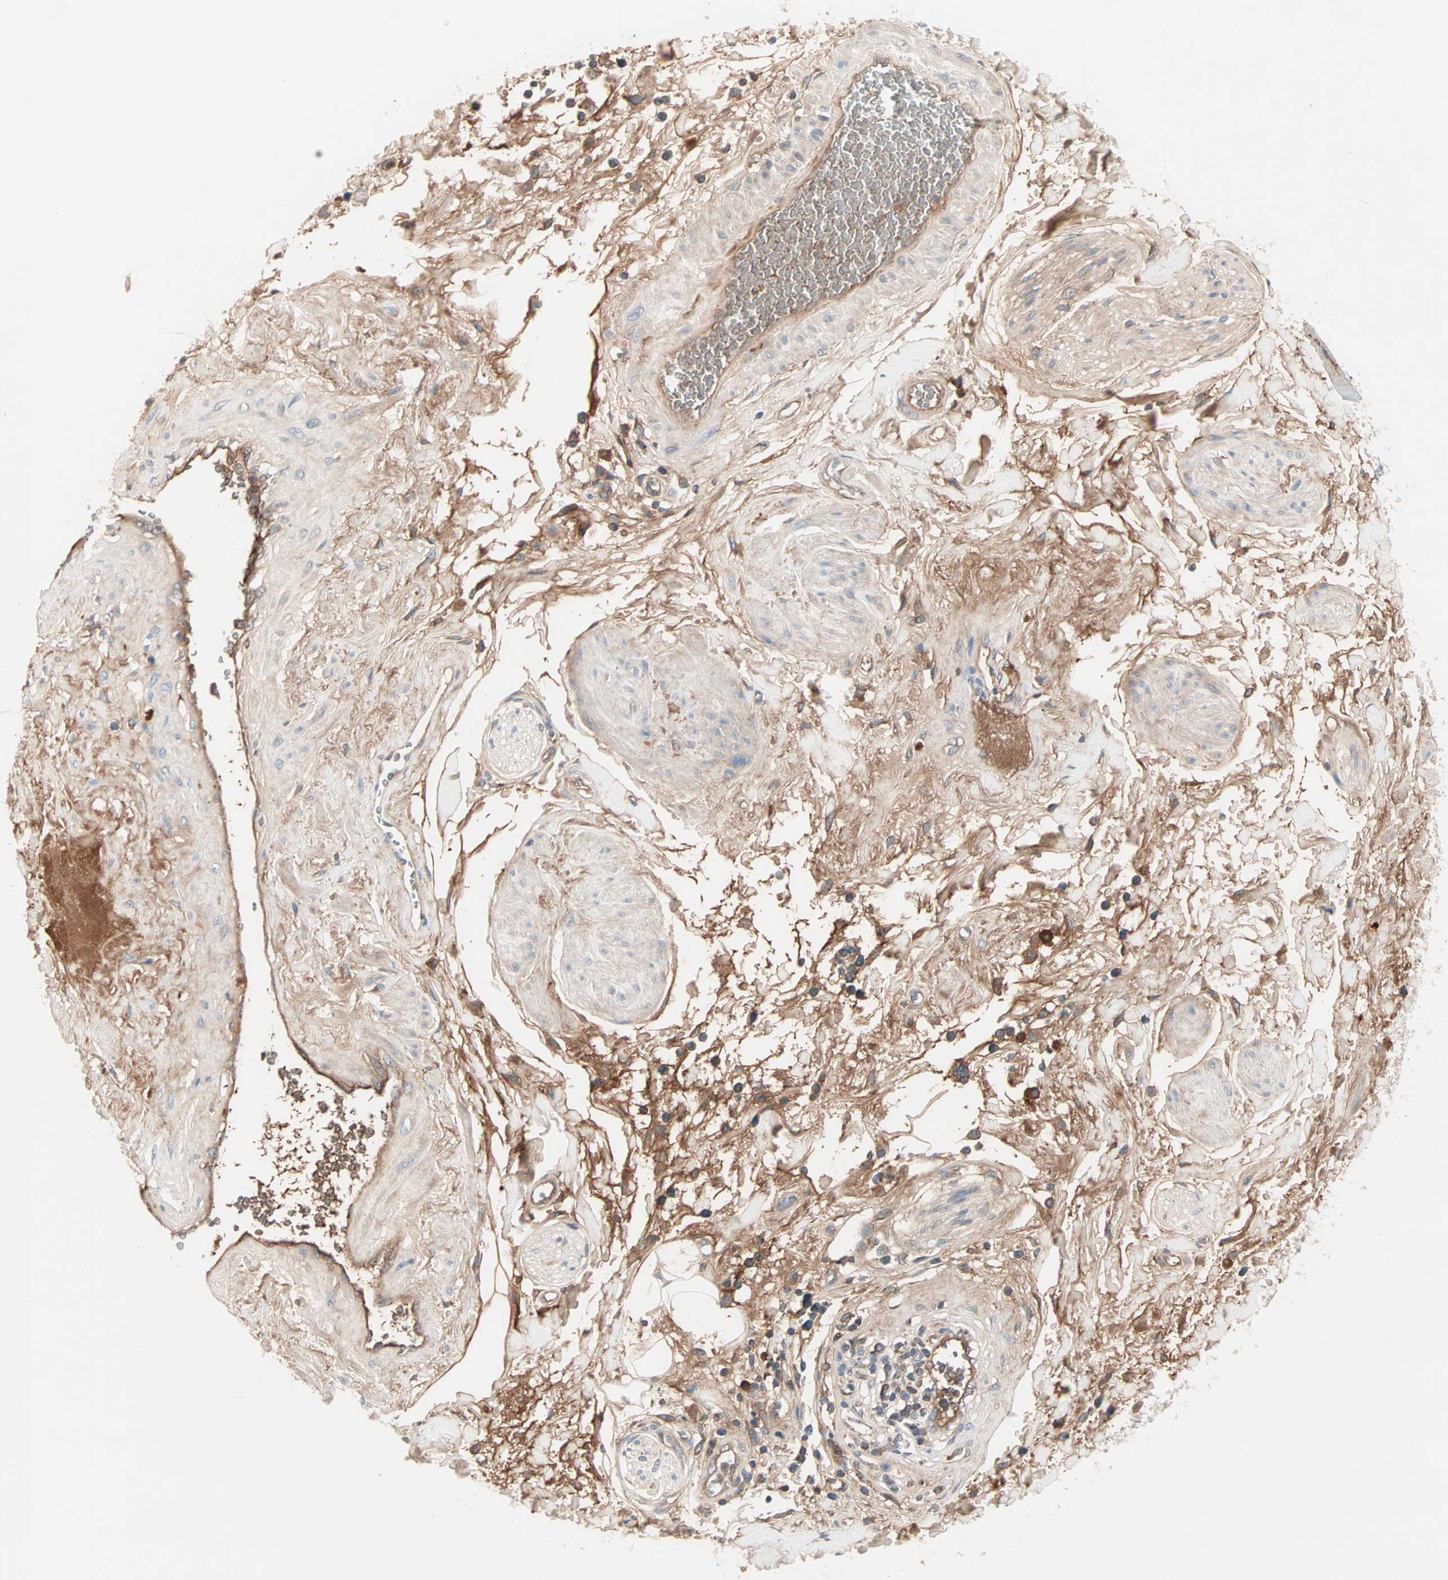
{"staining": {"intensity": "negative", "quantity": "none", "location": "none"}, "tissue": "adipose tissue", "cell_type": "Adipocytes", "image_type": "normal", "snomed": [{"axis": "morphology", "description": "Normal tissue, NOS"}, {"axis": "topography", "description": "Soft tissue"}, {"axis": "topography", "description": "Peripheral nerve tissue"}], "caption": "The immunohistochemistry (IHC) photomicrograph has no significant staining in adipocytes of adipose tissue.", "gene": "CAD", "patient": {"sex": "female", "age": 71}}